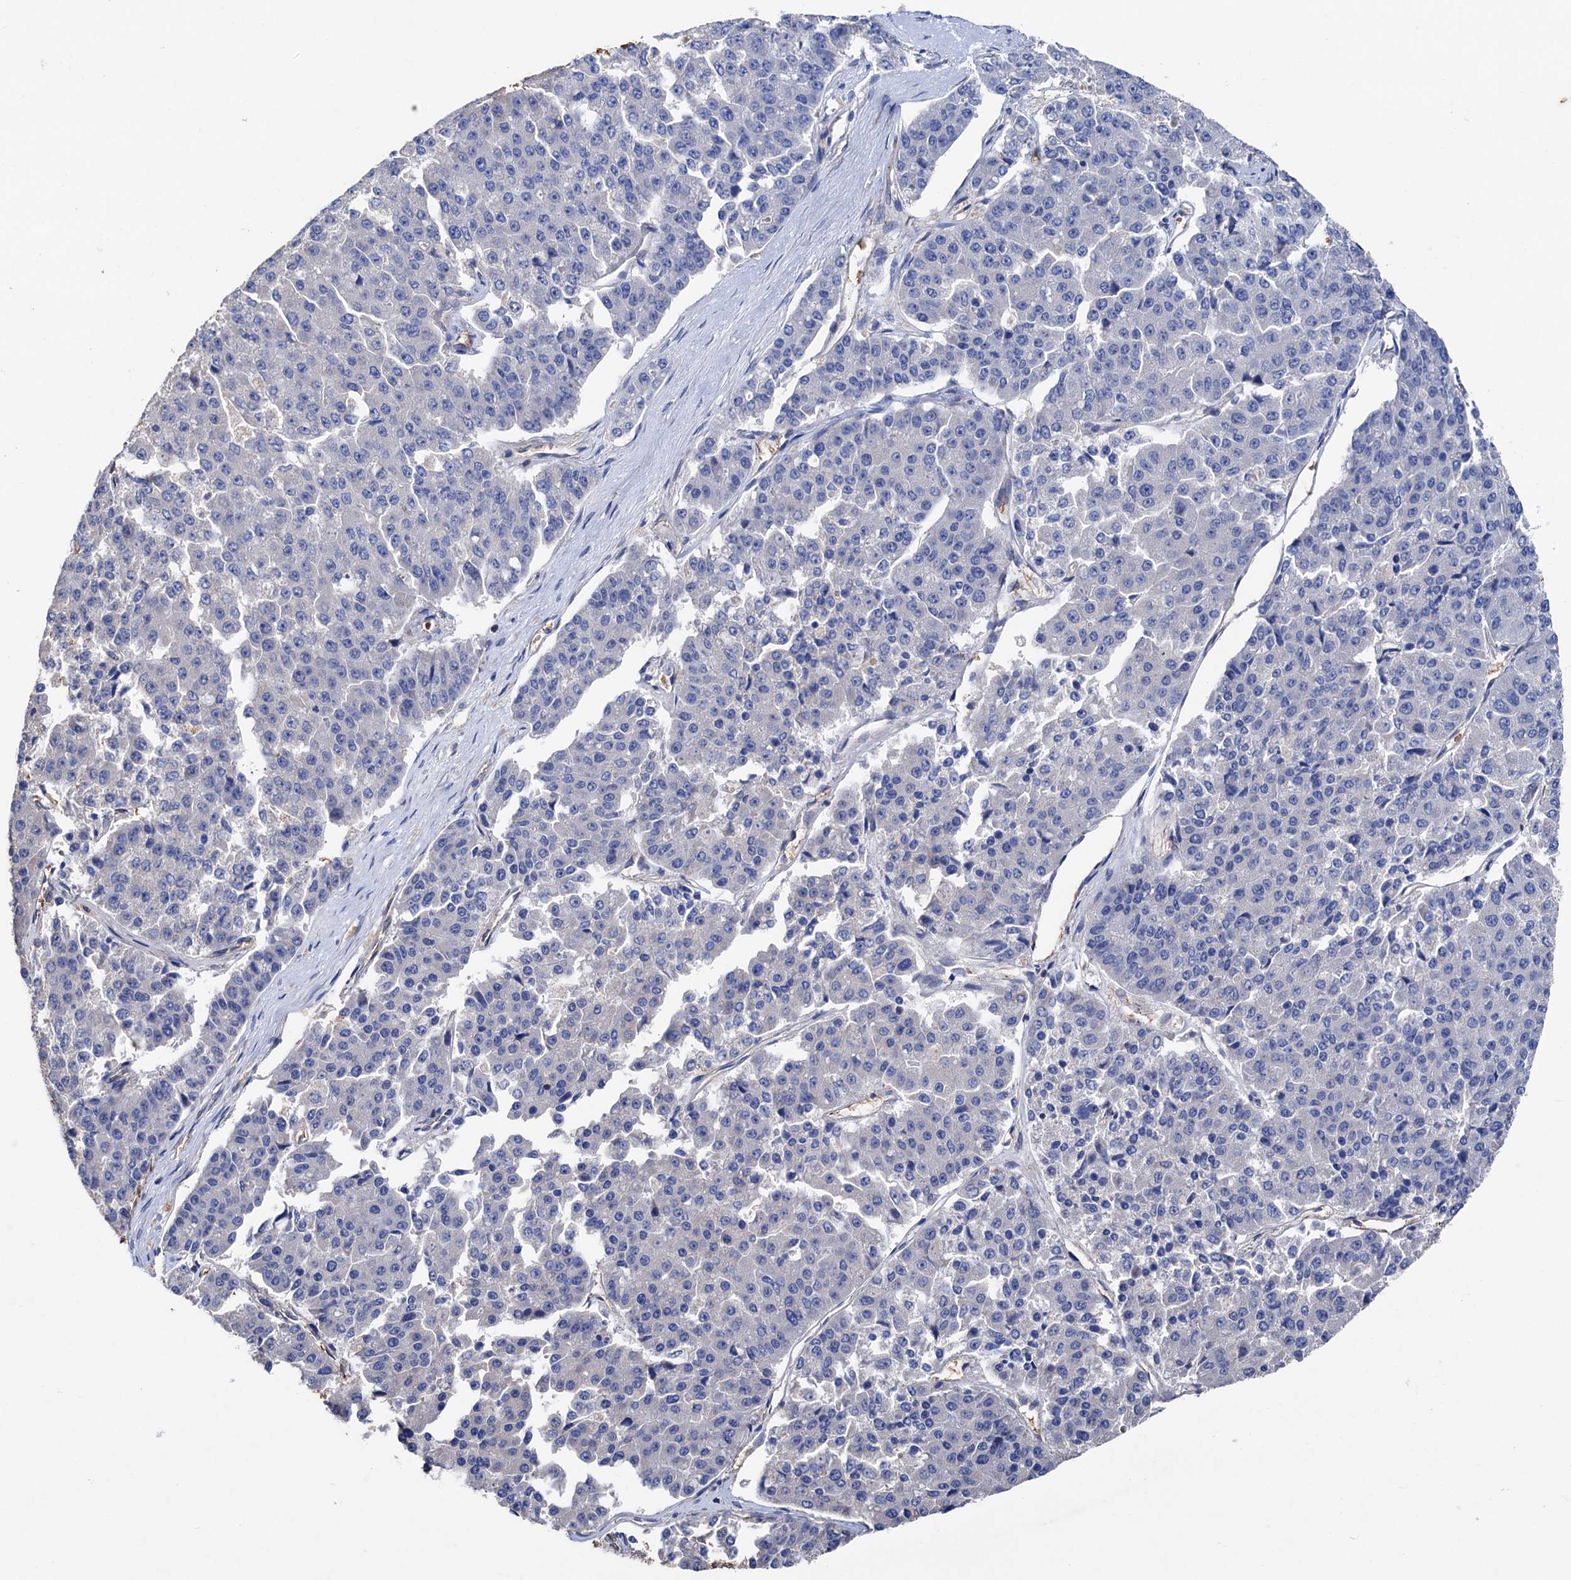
{"staining": {"intensity": "negative", "quantity": "none", "location": "none"}, "tissue": "pancreatic cancer", "cell_type": "Tumor cells", "image_type": "cancer", "snomed": [{"axis": "morphology", "description": "Adenocarcinoma, NOS"}, {"axis": "topography", "description": "Pancreas"}], "caption": "DAB immunohistochemical staining of pancreatic cancer displays no significant positivity in tumor cells.", "gene": "STING1", "patient": {"sex": "male", "age": 50}}